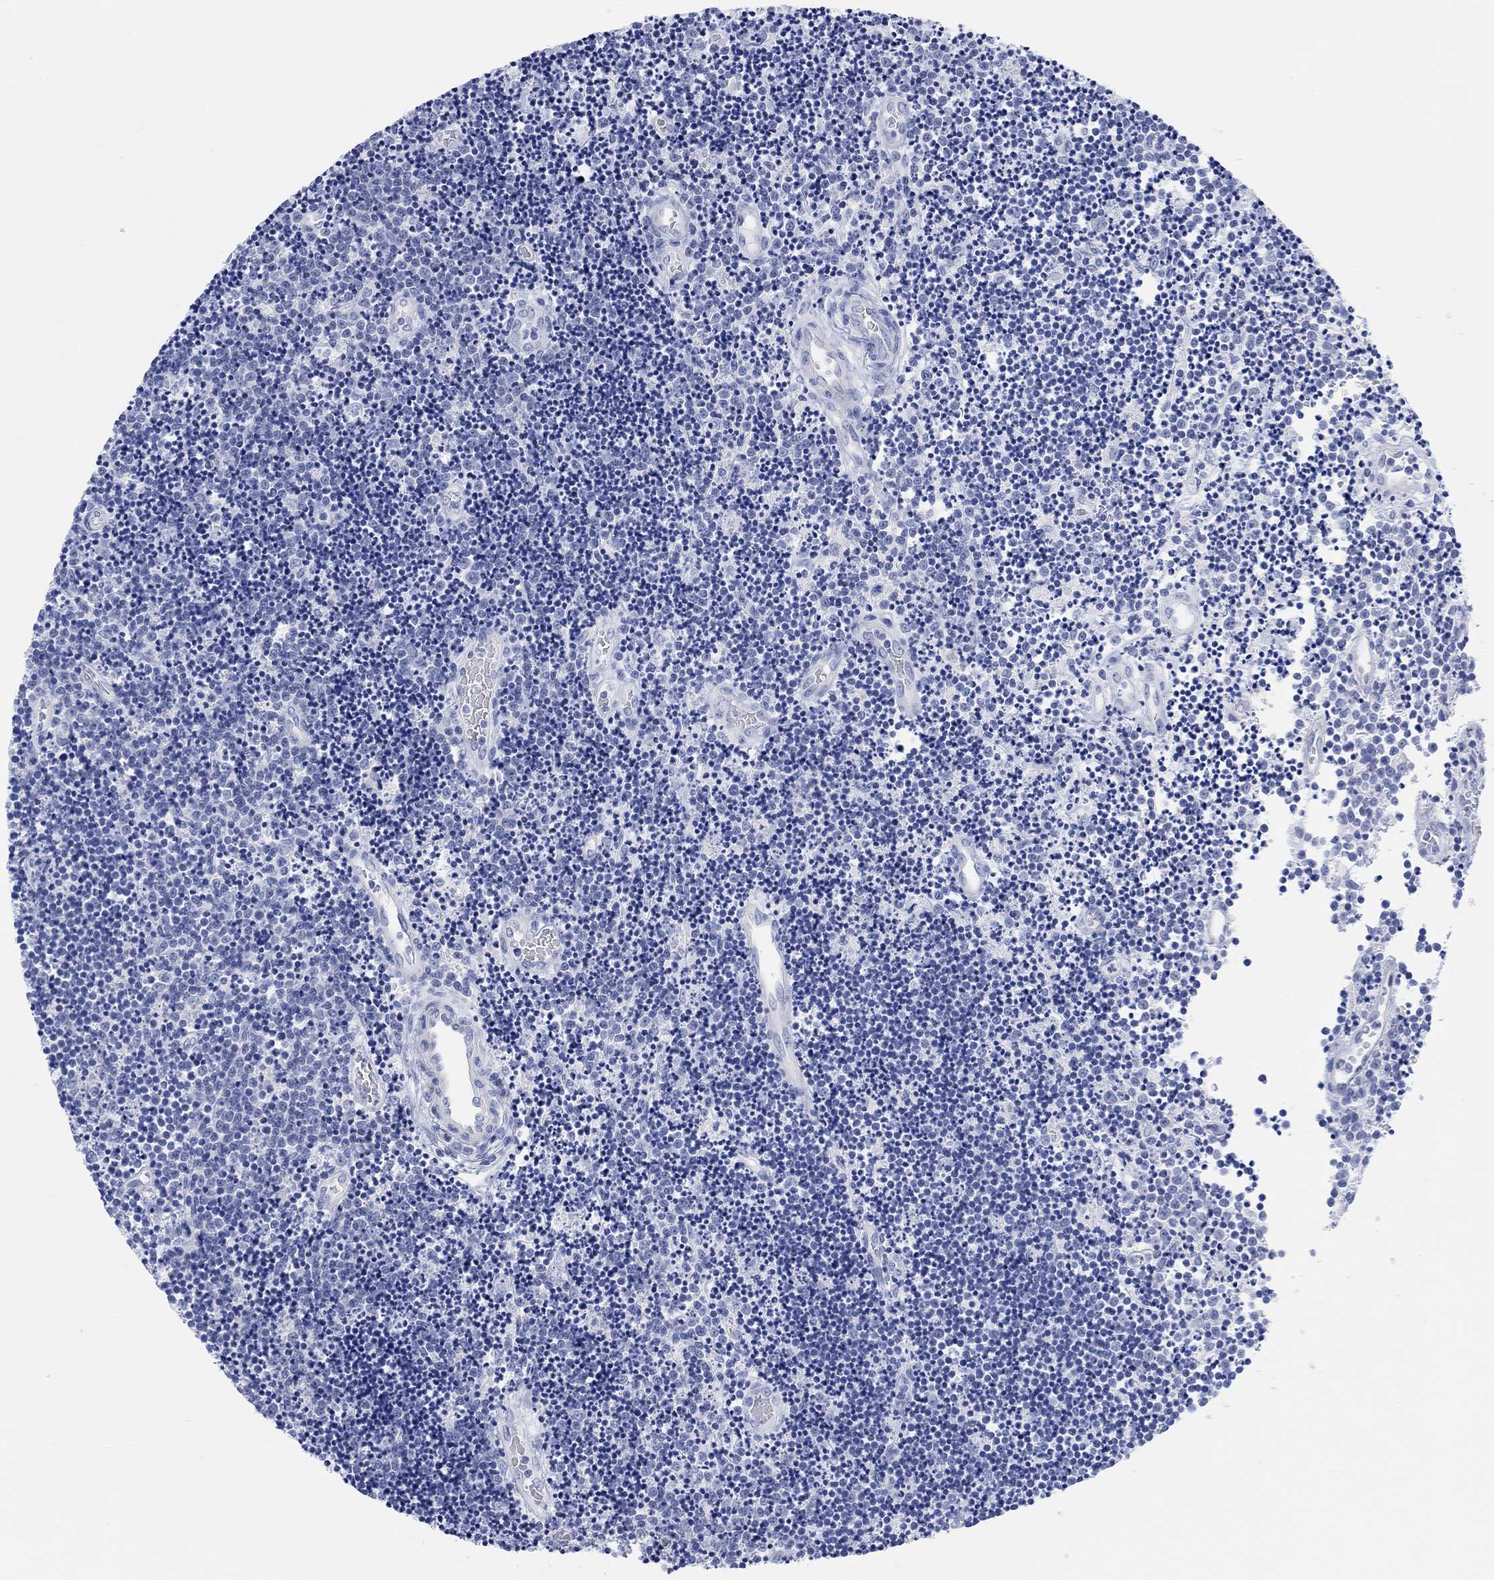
{"staining": {"intensity": "negative", "quantity": "none", "location": "none"}, "tissue": "lymphoma", "cell_type": "Tumor cells", "image_type": "cancer", "snomed": [{"axis": "morphology", "description": "Malignant lymphoma, non-Hodgkin's type, Low grade"}, {"axis": "topography", "description": "Brain"}], "caption": "Human lymphoma stained for a protein using immunohistochemistry demonstrates no positivity in tumor cells.", "gene": "XIRP2", "patient": {"sex": "female", "age": 66}}